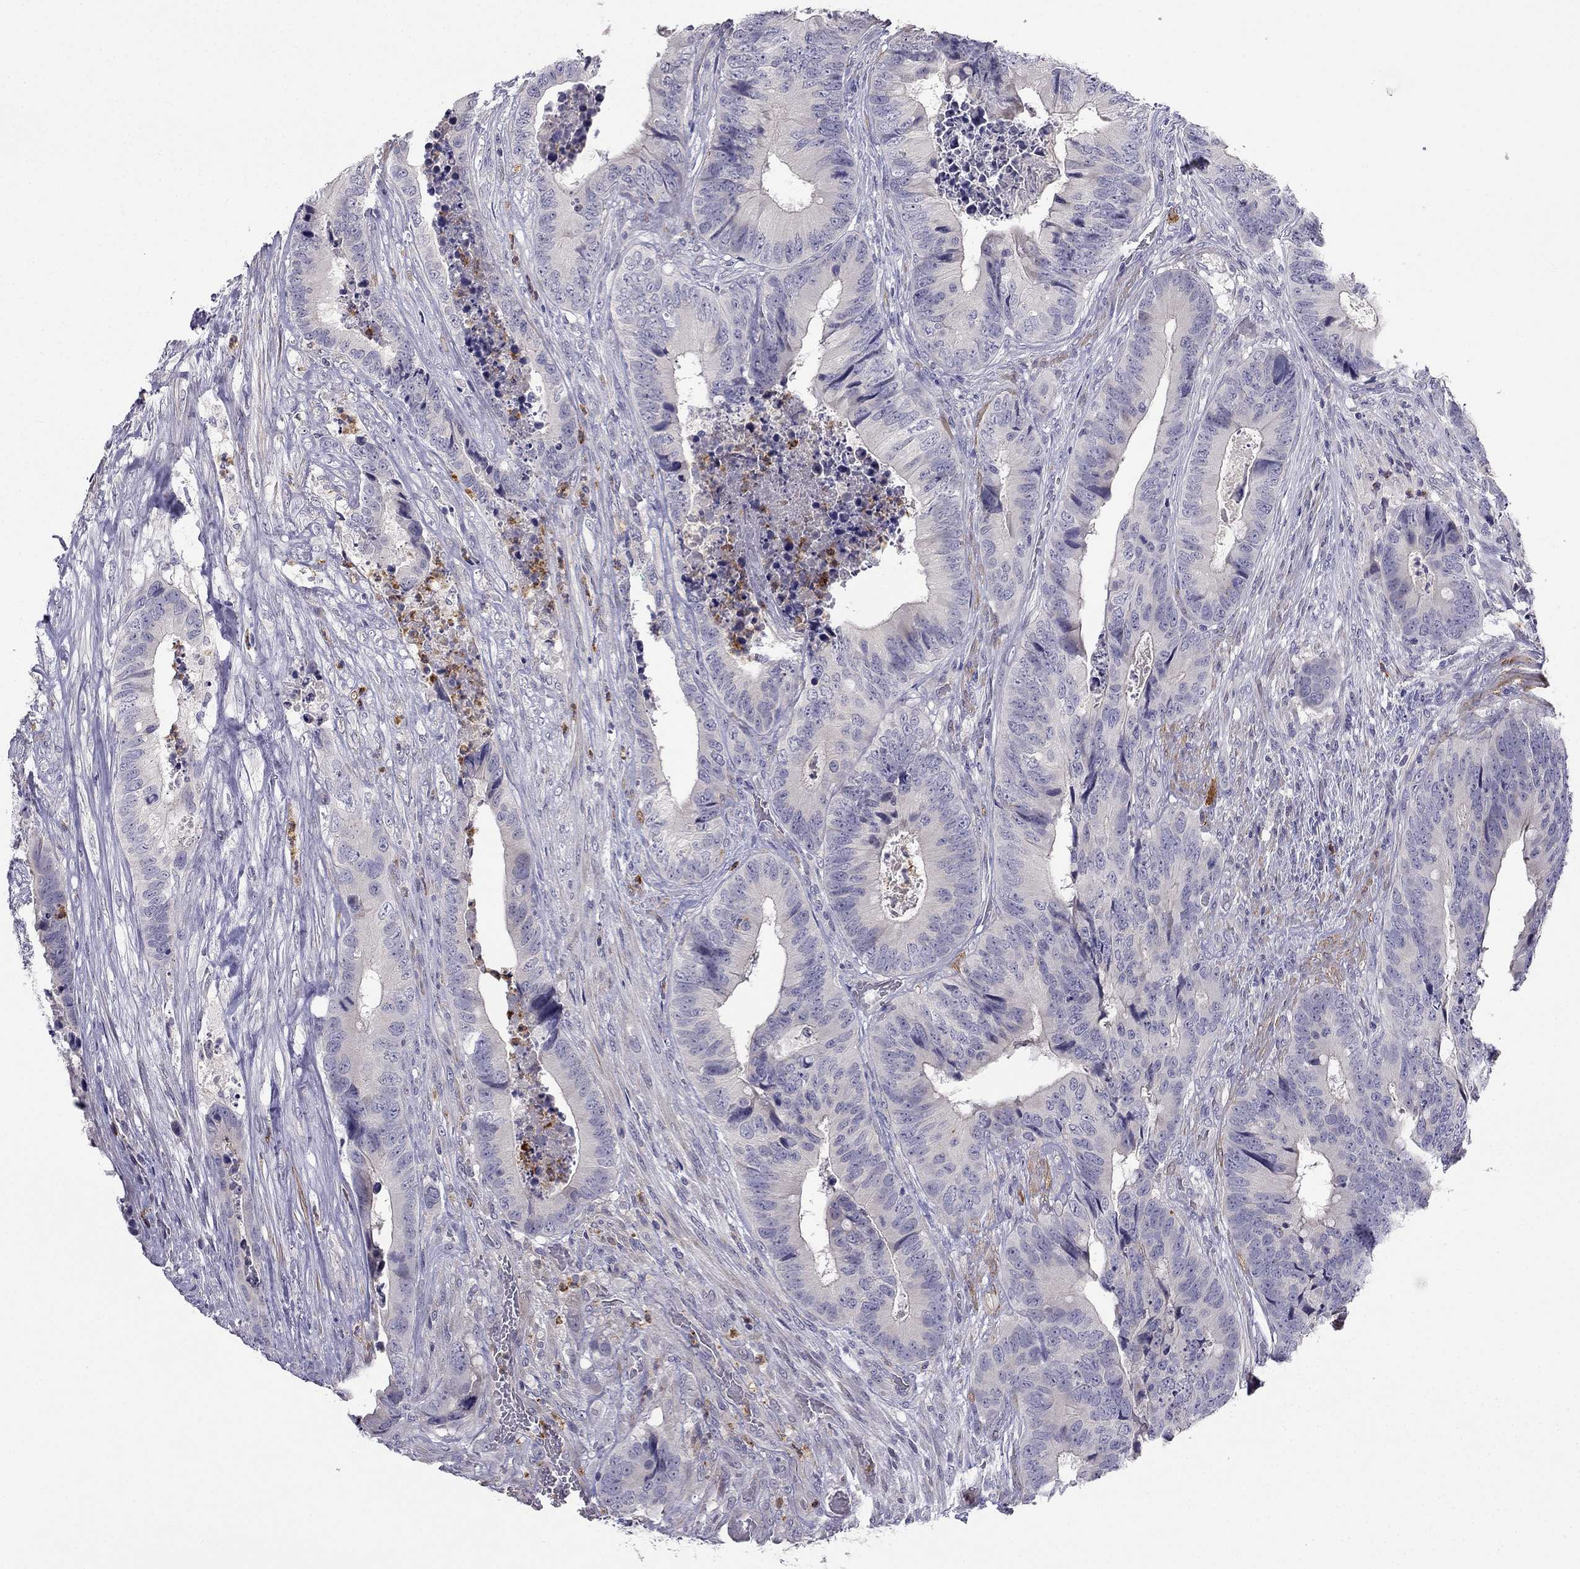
{"staining": {"intensity": "negative", "quantity": "none", "location": "none"}, "tissue": "colorectal cancer", "cell_type": "Tumor cells", "image_type": "cancer", "snomed": [{"axis": "morphology", "description": "Adenocarcinoma, NOS"}, {"axis": "topography", "description": "Colon"}], "caption": "The immunohistochemistry micrograph has no significant staining in tumor cells of colorectal adenocarcinoma tissue.", "gene": "C16orf89", "patient": {"sex": "male", "age": 84}}